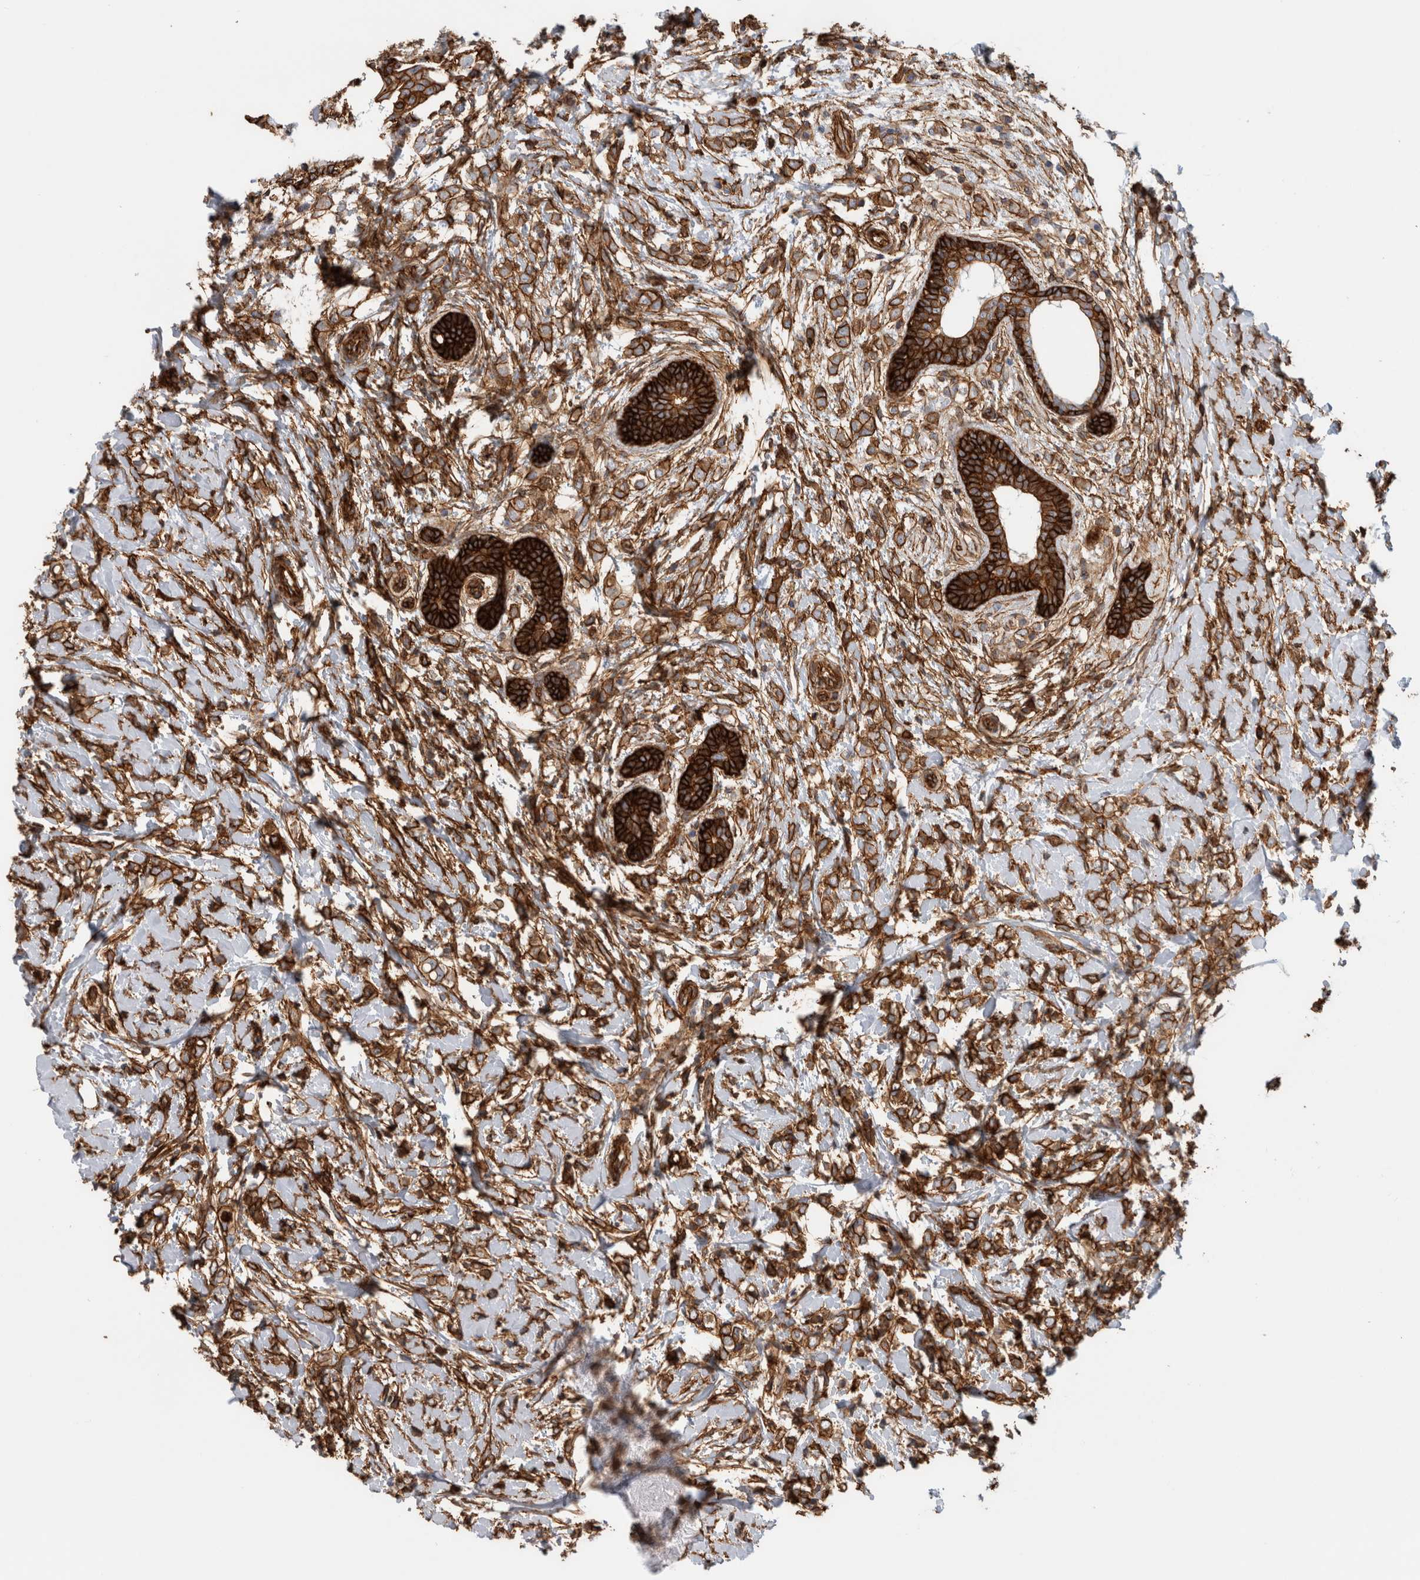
{"staining": {"intensity": "strong", "quantity": ">75%", "location": "cytoplasmic/membranous"}, "tissue": "breast cancer", "cell_type": "Tumor cells", "image_type": "cancer", "snomed": [{"axis": "morphology", "description": "Normal tissue, NOS"}, {"axis": "morphology", "description": "Lobular carcinoma"}, {"axis": "topography", "description": "Breast"}], "caption": "Immunohistochemistry (IHC) micrograph of neoplastic tissue: breast cancer stained using immunohistochemistry reveals high levels of strong protein expression localized specifically in the cytoplasmic/membranous of tumor cells, appearing as a cytoplasmic/membranous brown color.", "gene": "AHNAK", "patient": {"sex": "female", "age": 47}}